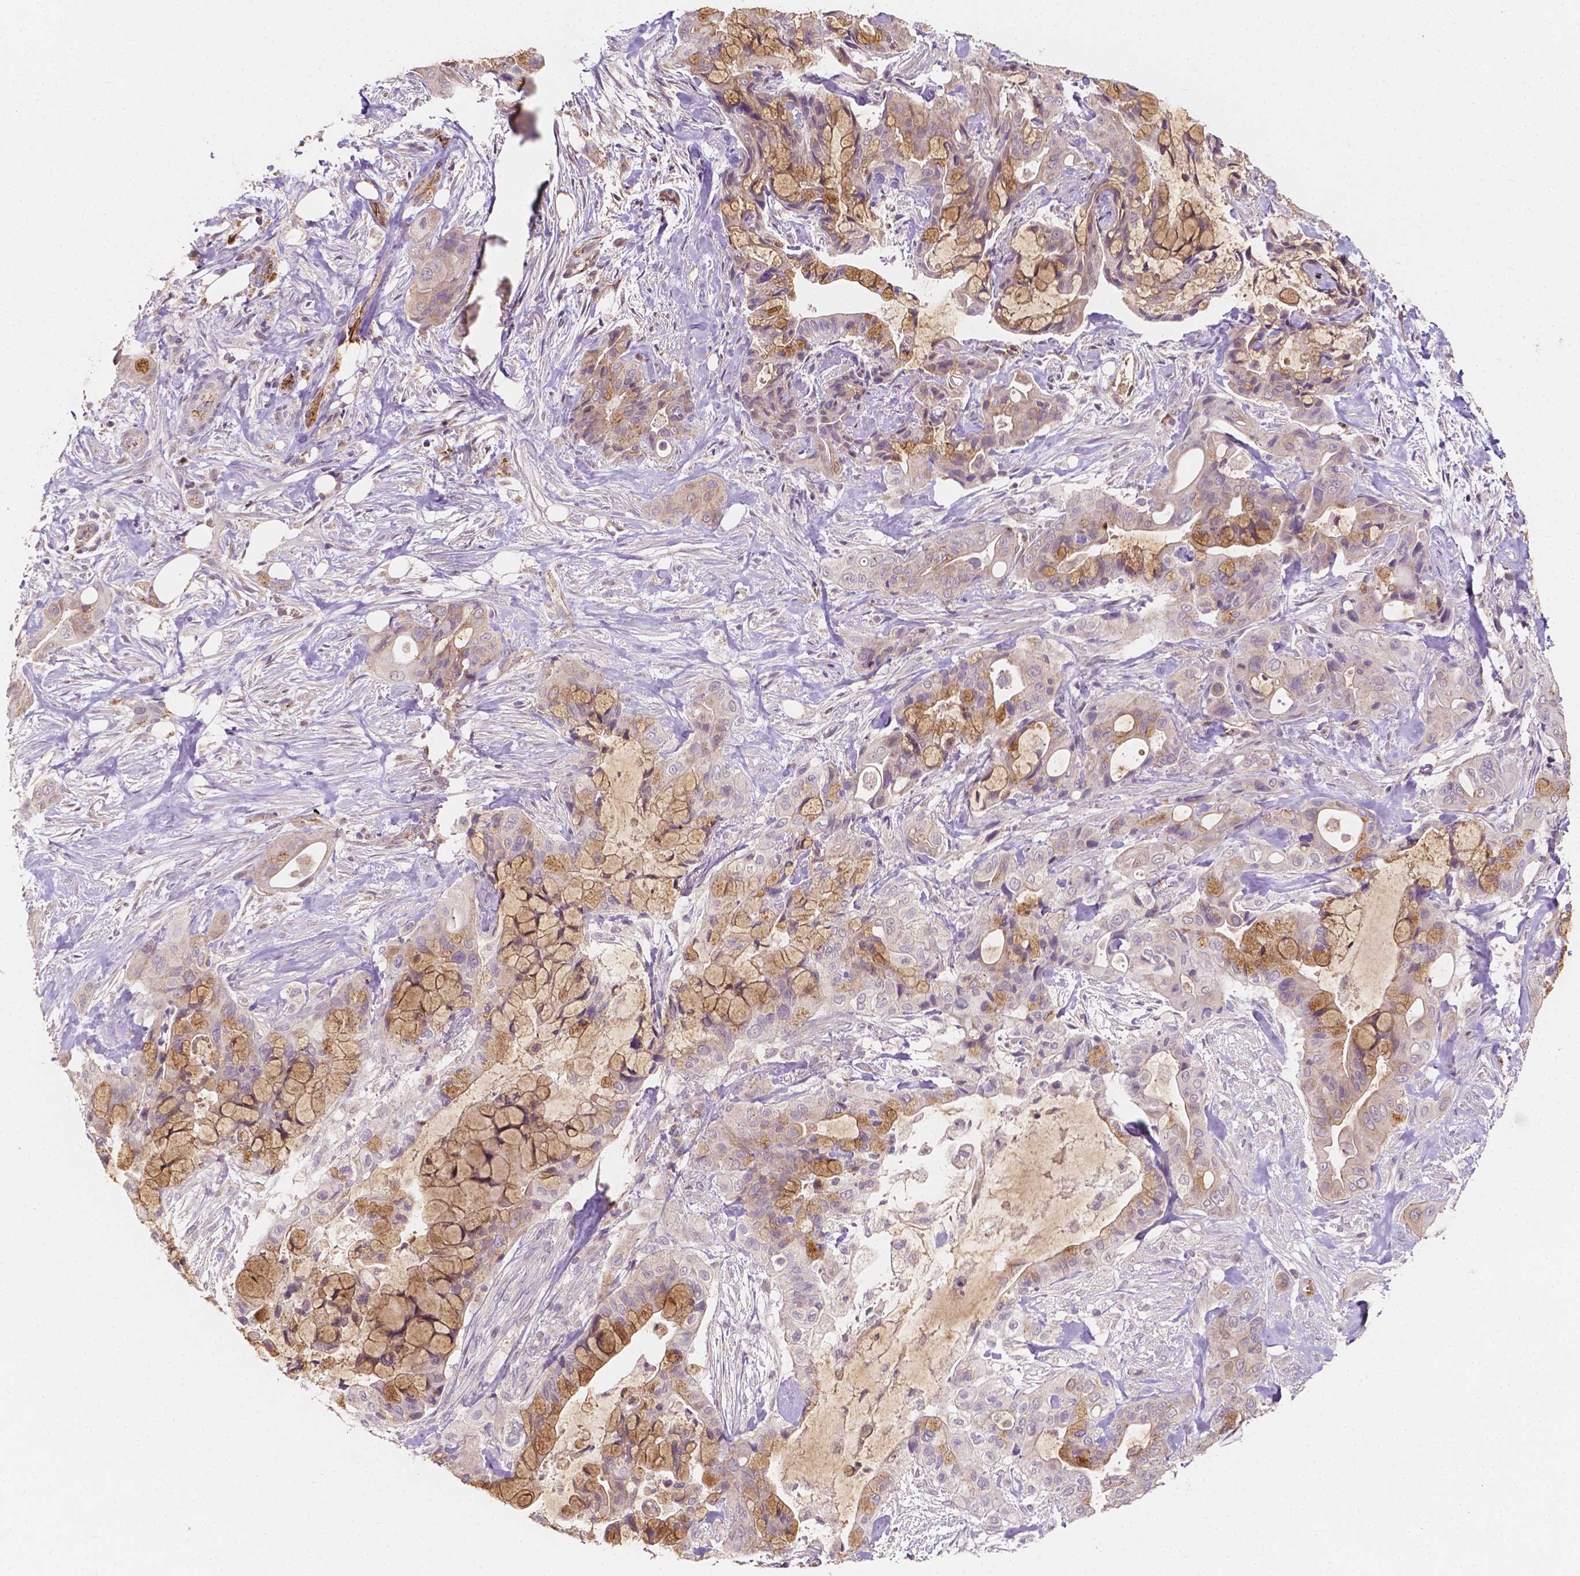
{"staining": {"intensity": "moderate", "quantity": "25%-75%", "location": "cytoplasmic/membranous"}, "tissue": "pancreatic cancer", "cell_type": "Tumor cells", "image_type": "cancer", "snomed": [{"axis": "morphology", "description": "Adenocarcinoma, NOS"}, {"axis": "topography", "description": "Pancreas"}], "caption": "Pancreatic cancer (adenocarcinoma) tissue demonstrates moderate cytoplasmic/membranous positivity in about 25%-75% of tumor cells", "gene": "SLC22A4", "patient": {"sex": "male", "age": 71}}